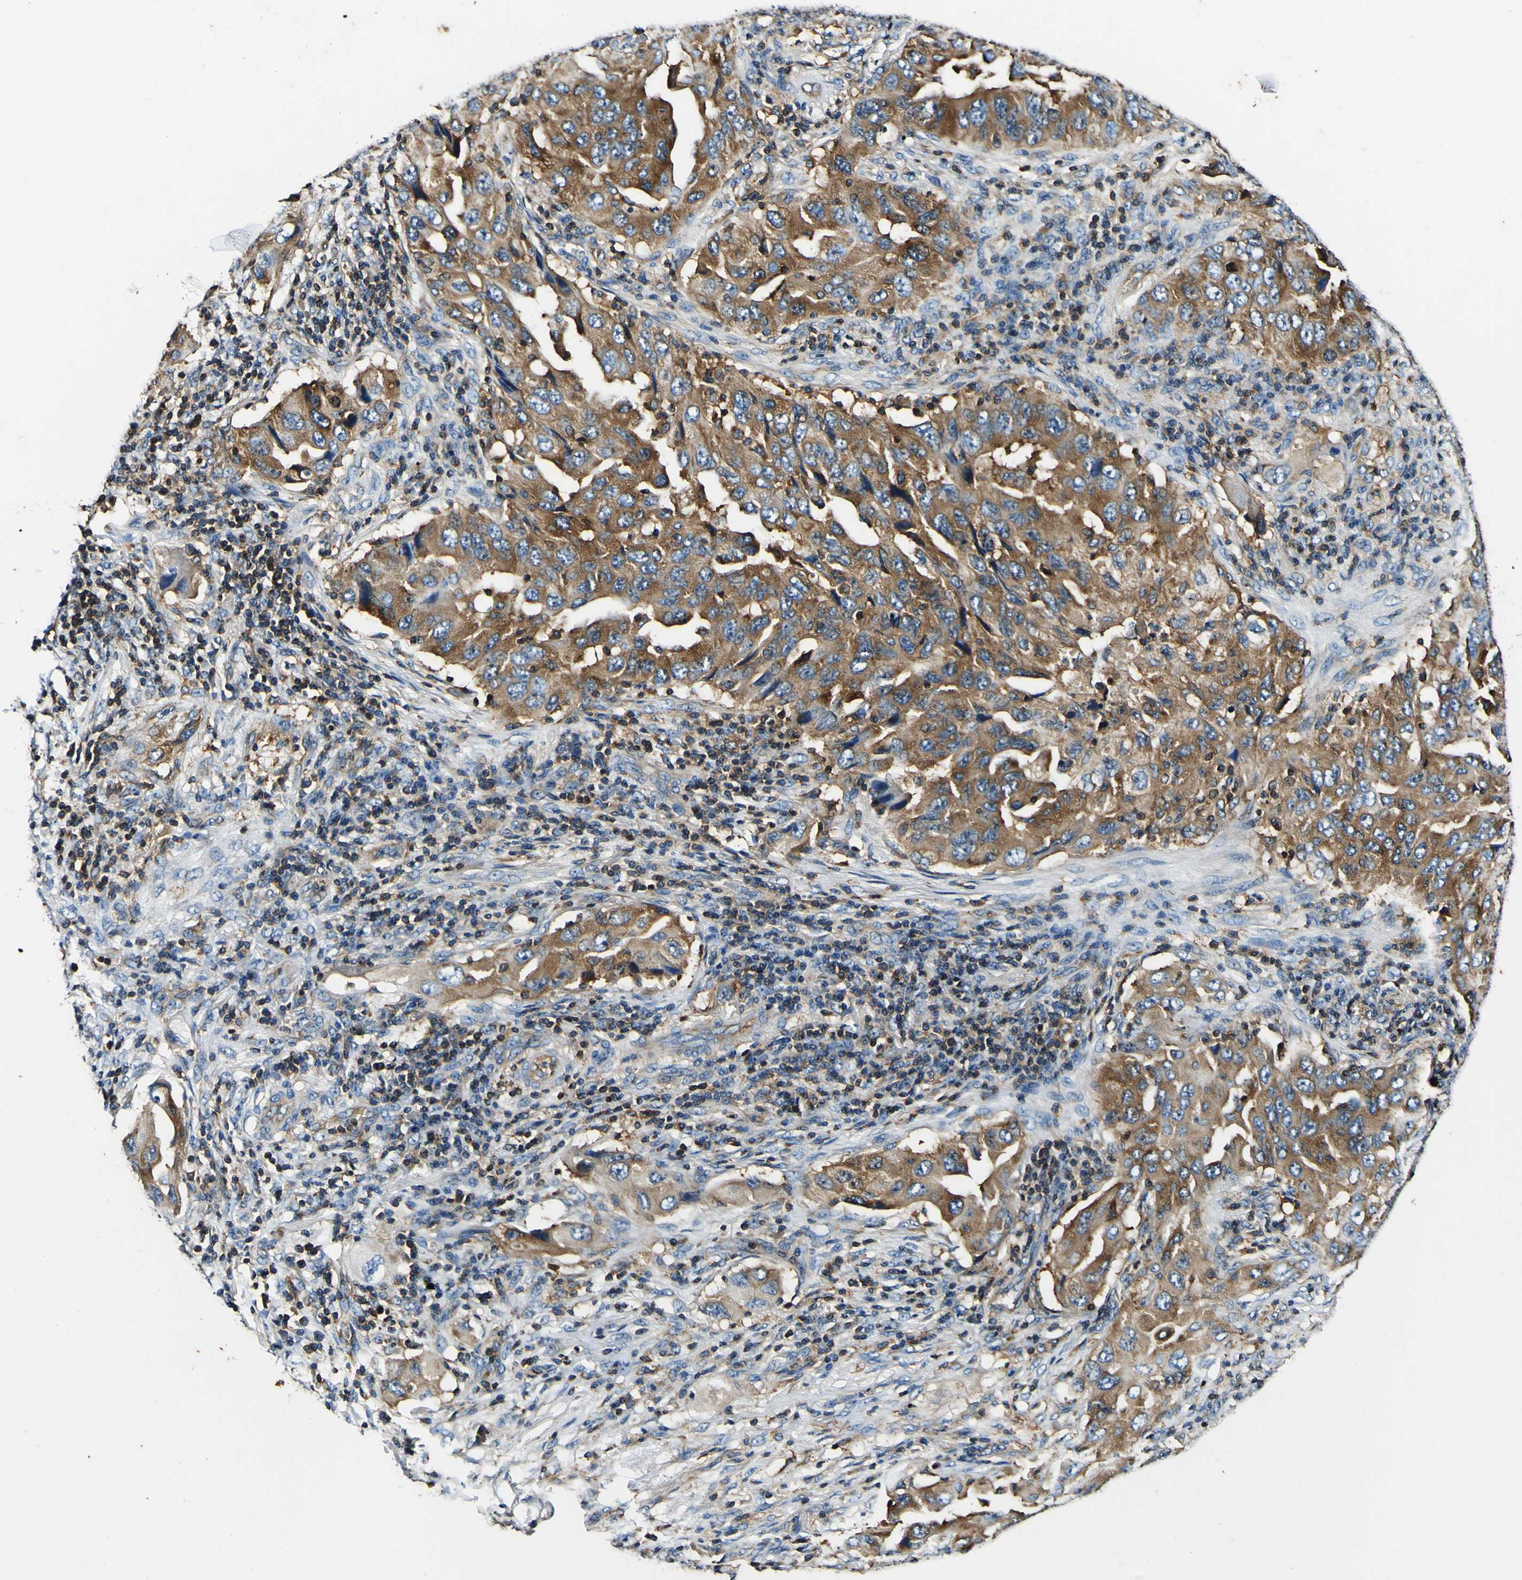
{"staining": {"intensity": "moderate", "quantity": ">75%", "location": "cytoplasmic/membranous"}, "tissue": "lung cancer", "cell_type": "Tumor cells", "image_type": "cancer", "snomed": [{"axis": "morphology", "description": "Adenocarcinoma, NOS"}, {"axis": "topography", "description": "Lung"}], "caption": "Brown immunohistochemical staining in human lung cancer displays moderate cytoplasmic/membranous positivity in approximately >75% of tumor cells.", "gene": "RHOT2", "patient": {"sex": "female", "age": 65}}